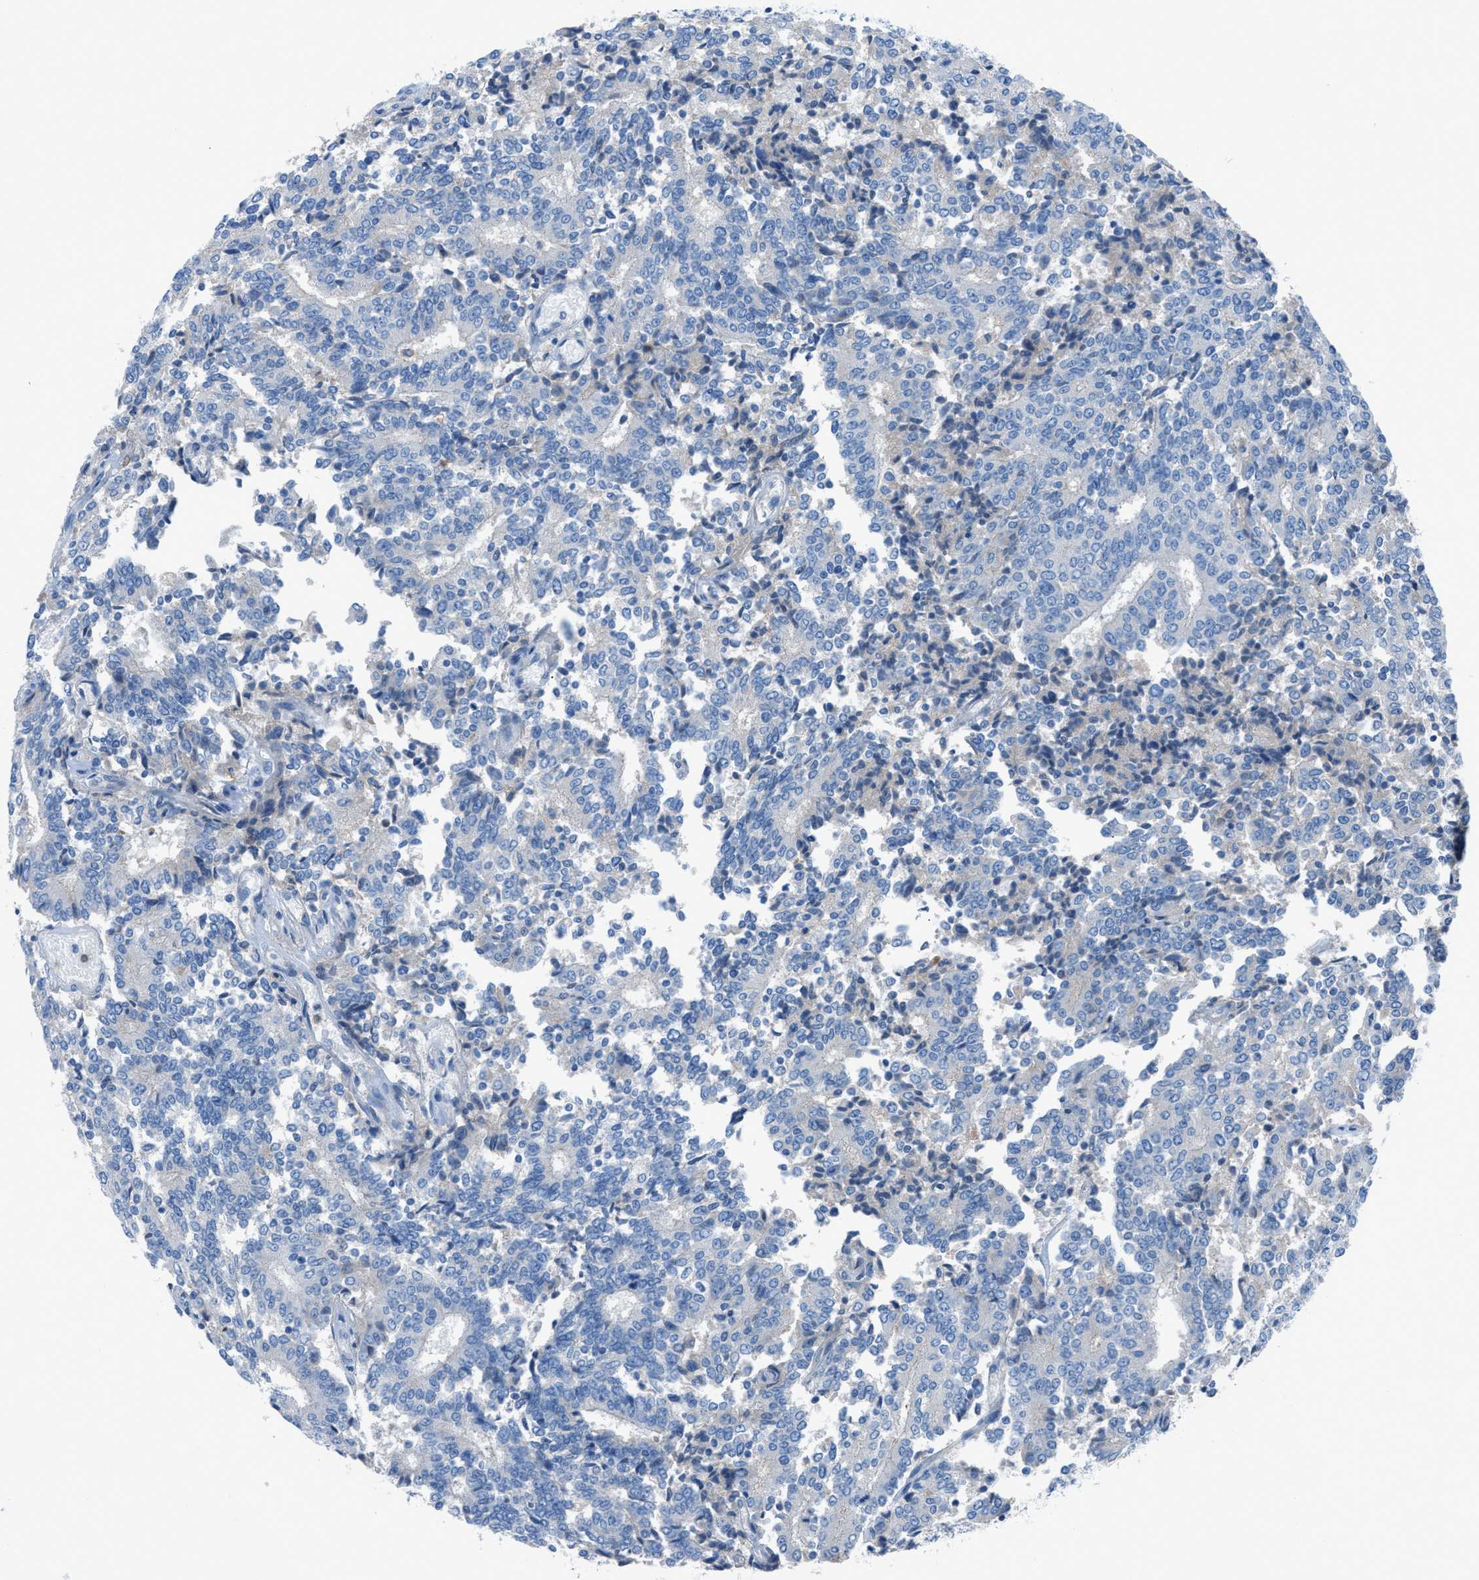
{"staining": {"intensity": "negative", "quantity": "none", "location": "none"}, "tissue": "prostate cancer", "cell_type": "Tumor cells", "image_type": "cancer", "snomed": [{"axis": "morphology", "description": "Normal tissue, NOS"}, {"axis": "morphology", "description": "Adenocarcinoma, High grade"}, {"axis": "topography", "description": "Prostate"}, {"axis": "topography", "description": "Seminal veicle"}], "caption": "This is an immunohistochemistry (IHC) photomicrograph of prostate cancer. There is no expression in tumor cells.", "gene": "C5AR2", "patient": {"sex": "male", "age": 55}}